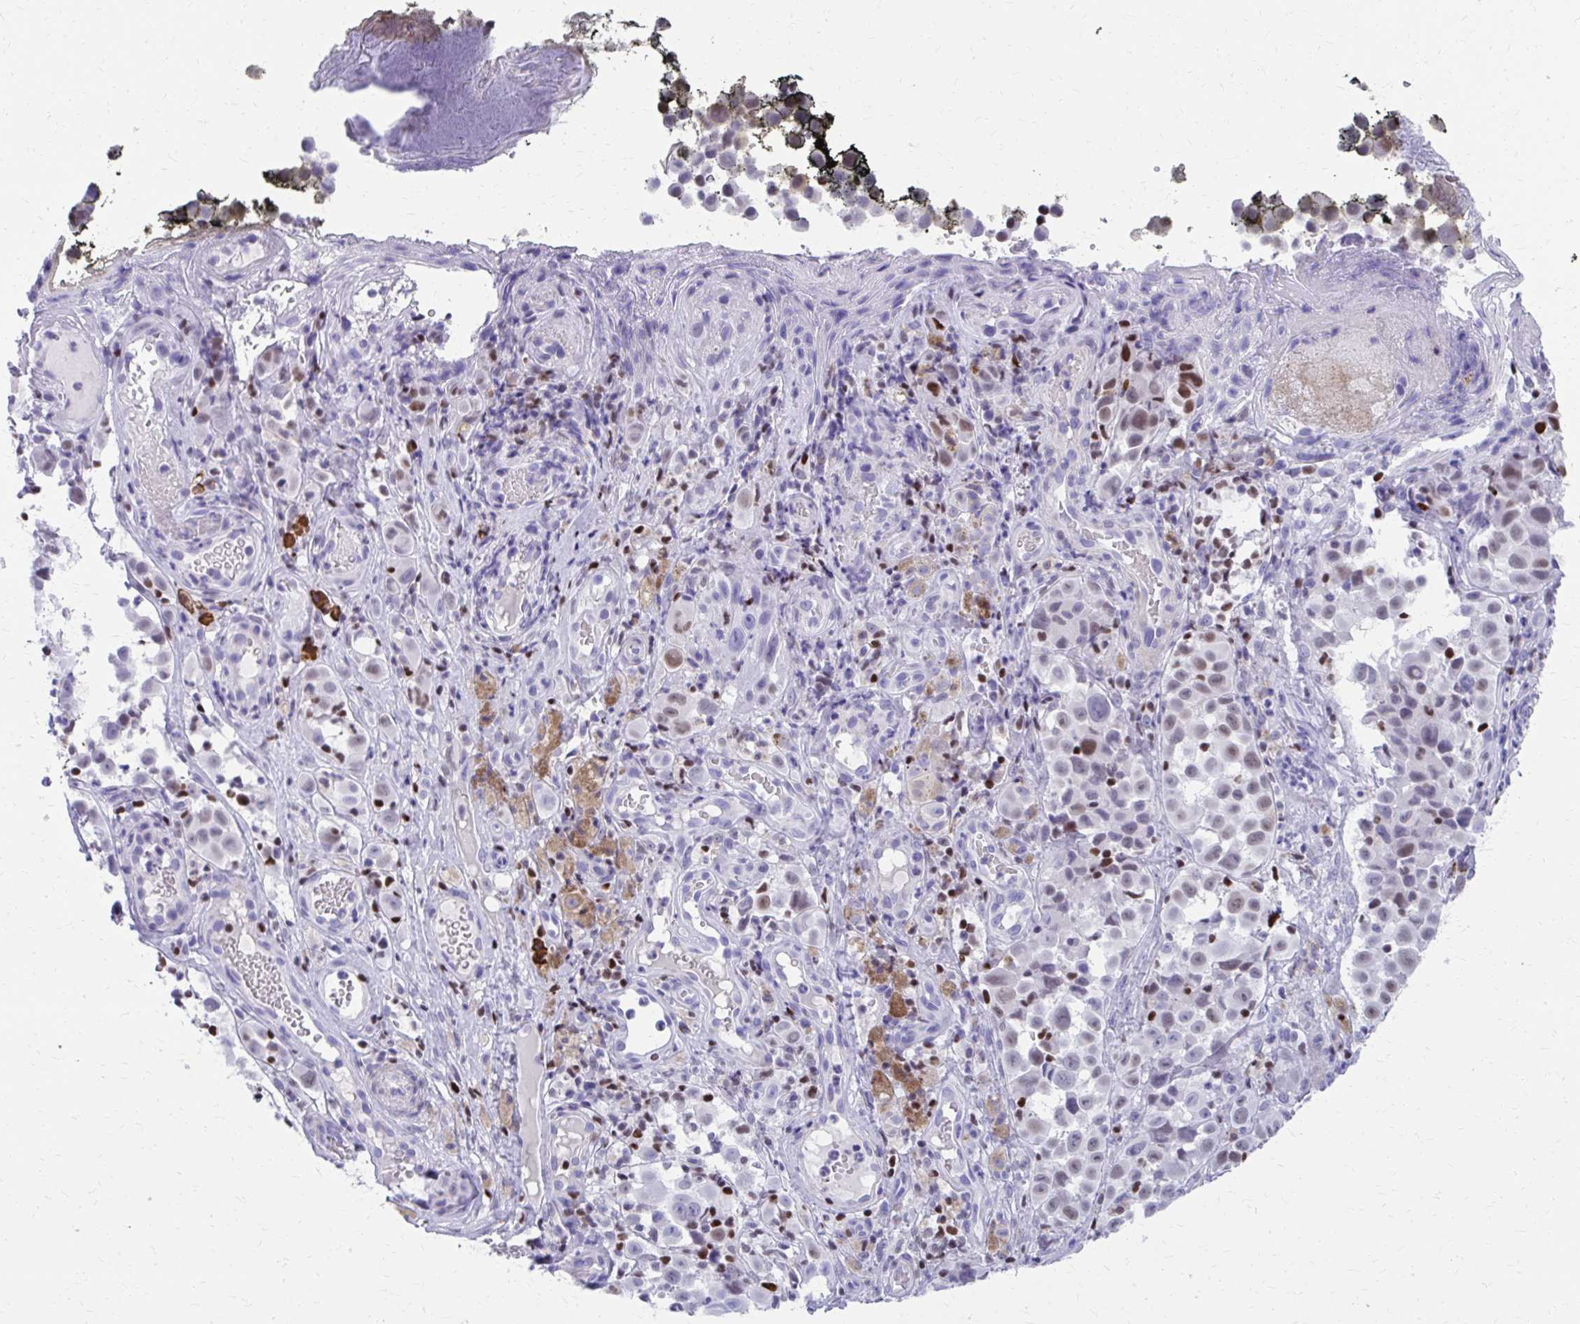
{"staining": {"intensity": "moderate", "quantity": "25%-75%", "location": "nuclear"}, "tissue": "melanoma", "cell_type": "Tumor cells", "image_type": "cancer", "snomed": [{"axis": "morphology", "description": "Malignant melanoma, NOS"}, {"axis": "topography", "description": "Skin"}], "caption": "DAB immunohistochemical staining of human melanoma exhibits moderate nuclear protein staining in about 25%-75% of tumor cells.", "gene": "RUNX3", "patient": {"sex": "male", "age": 64}}